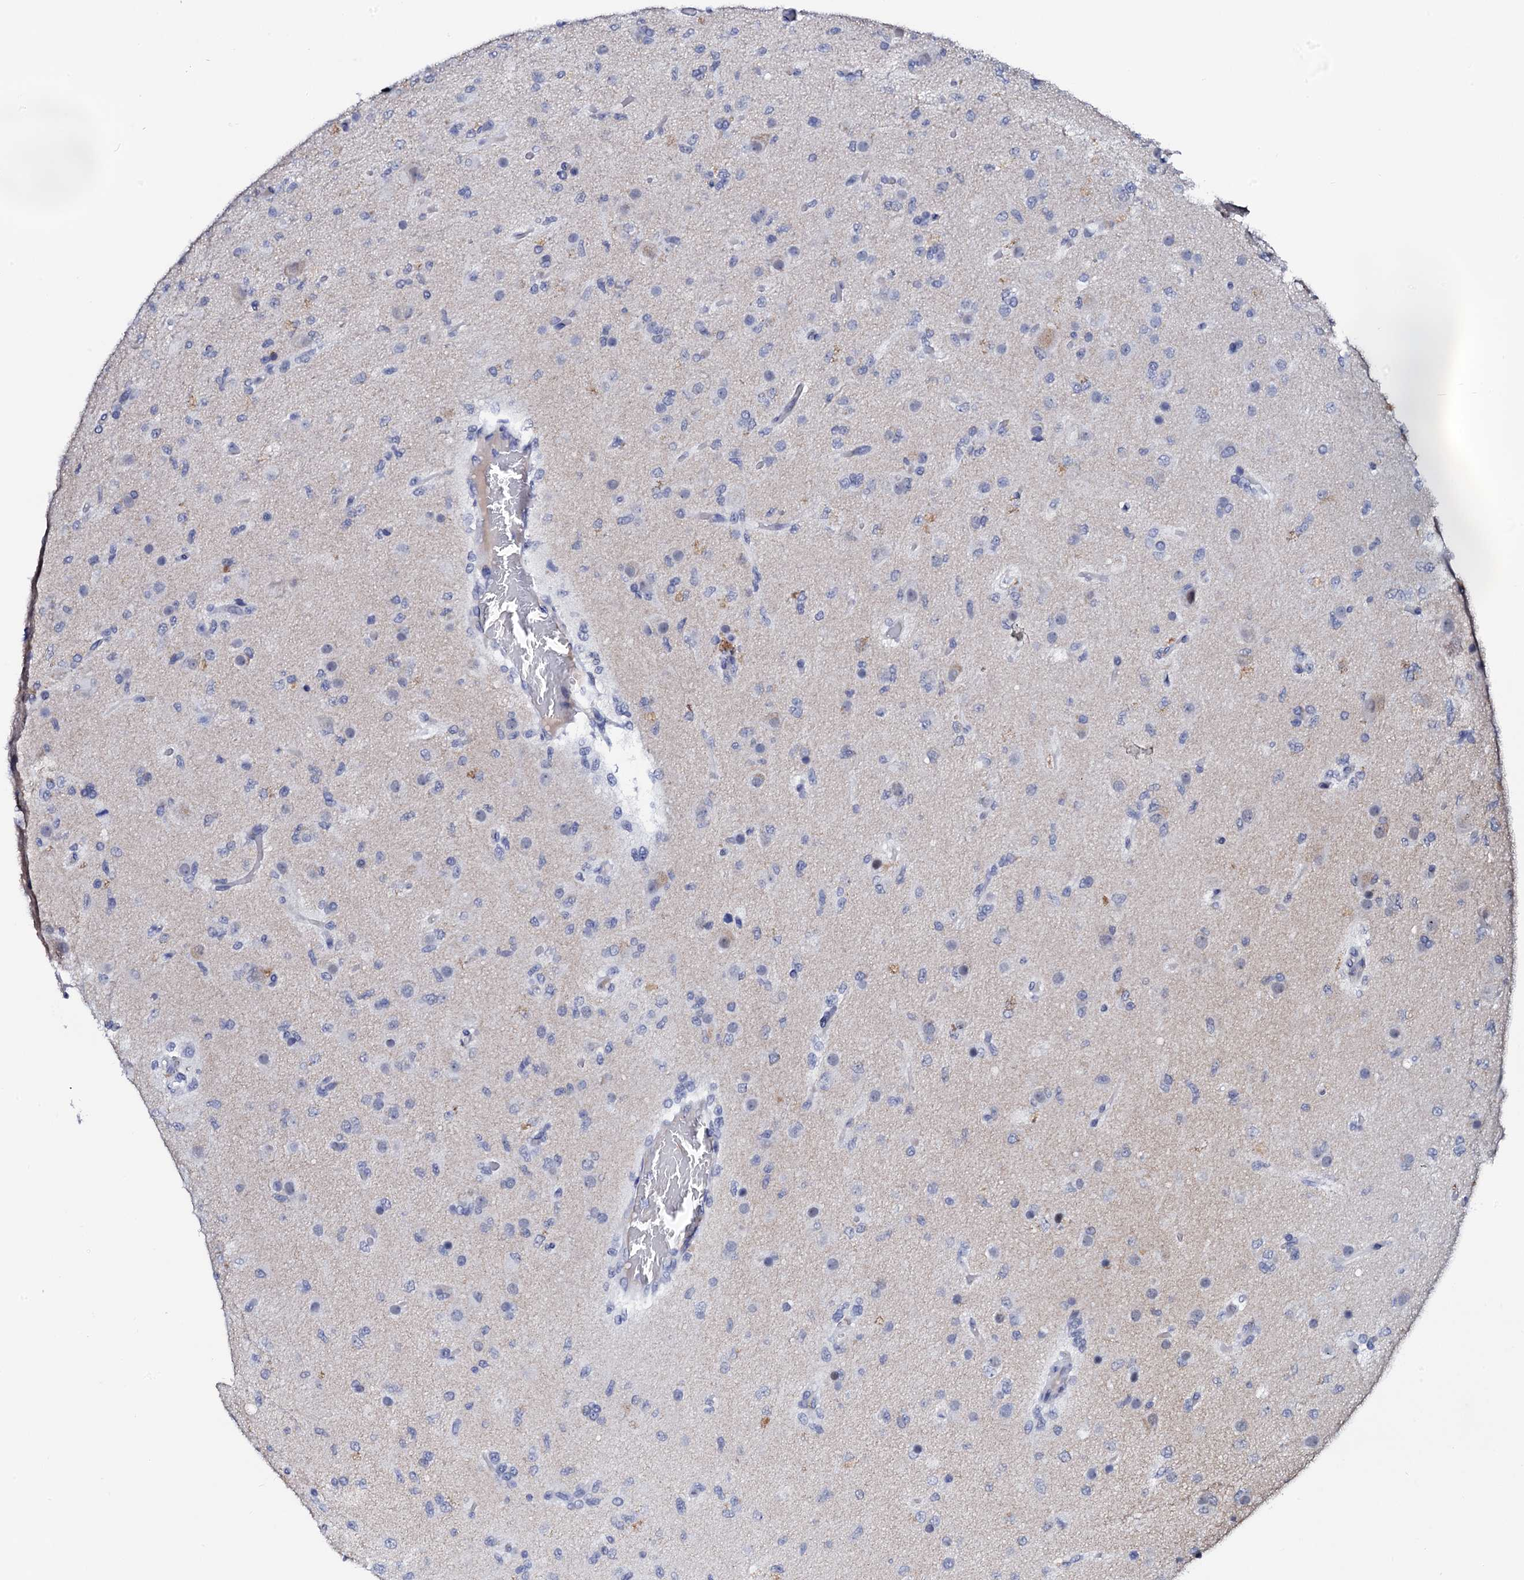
{"staining": {"intensity": "negative", "quantity": "none", "location": "none"}, "tissue": "glioma", "cell_type": "Tumor cells", "image_type": "cancer", "snomed": [{"axis": "morphology", "description": "Glioma, malignant, High grade"}, {"axis": "topography", "description": "Brain"}], "caption": "Protein analysis of glioma exhibits no significant positivity in tumor cells.", "gene": "SPATA19", "patient": {"sex": "female", "age": 74}}